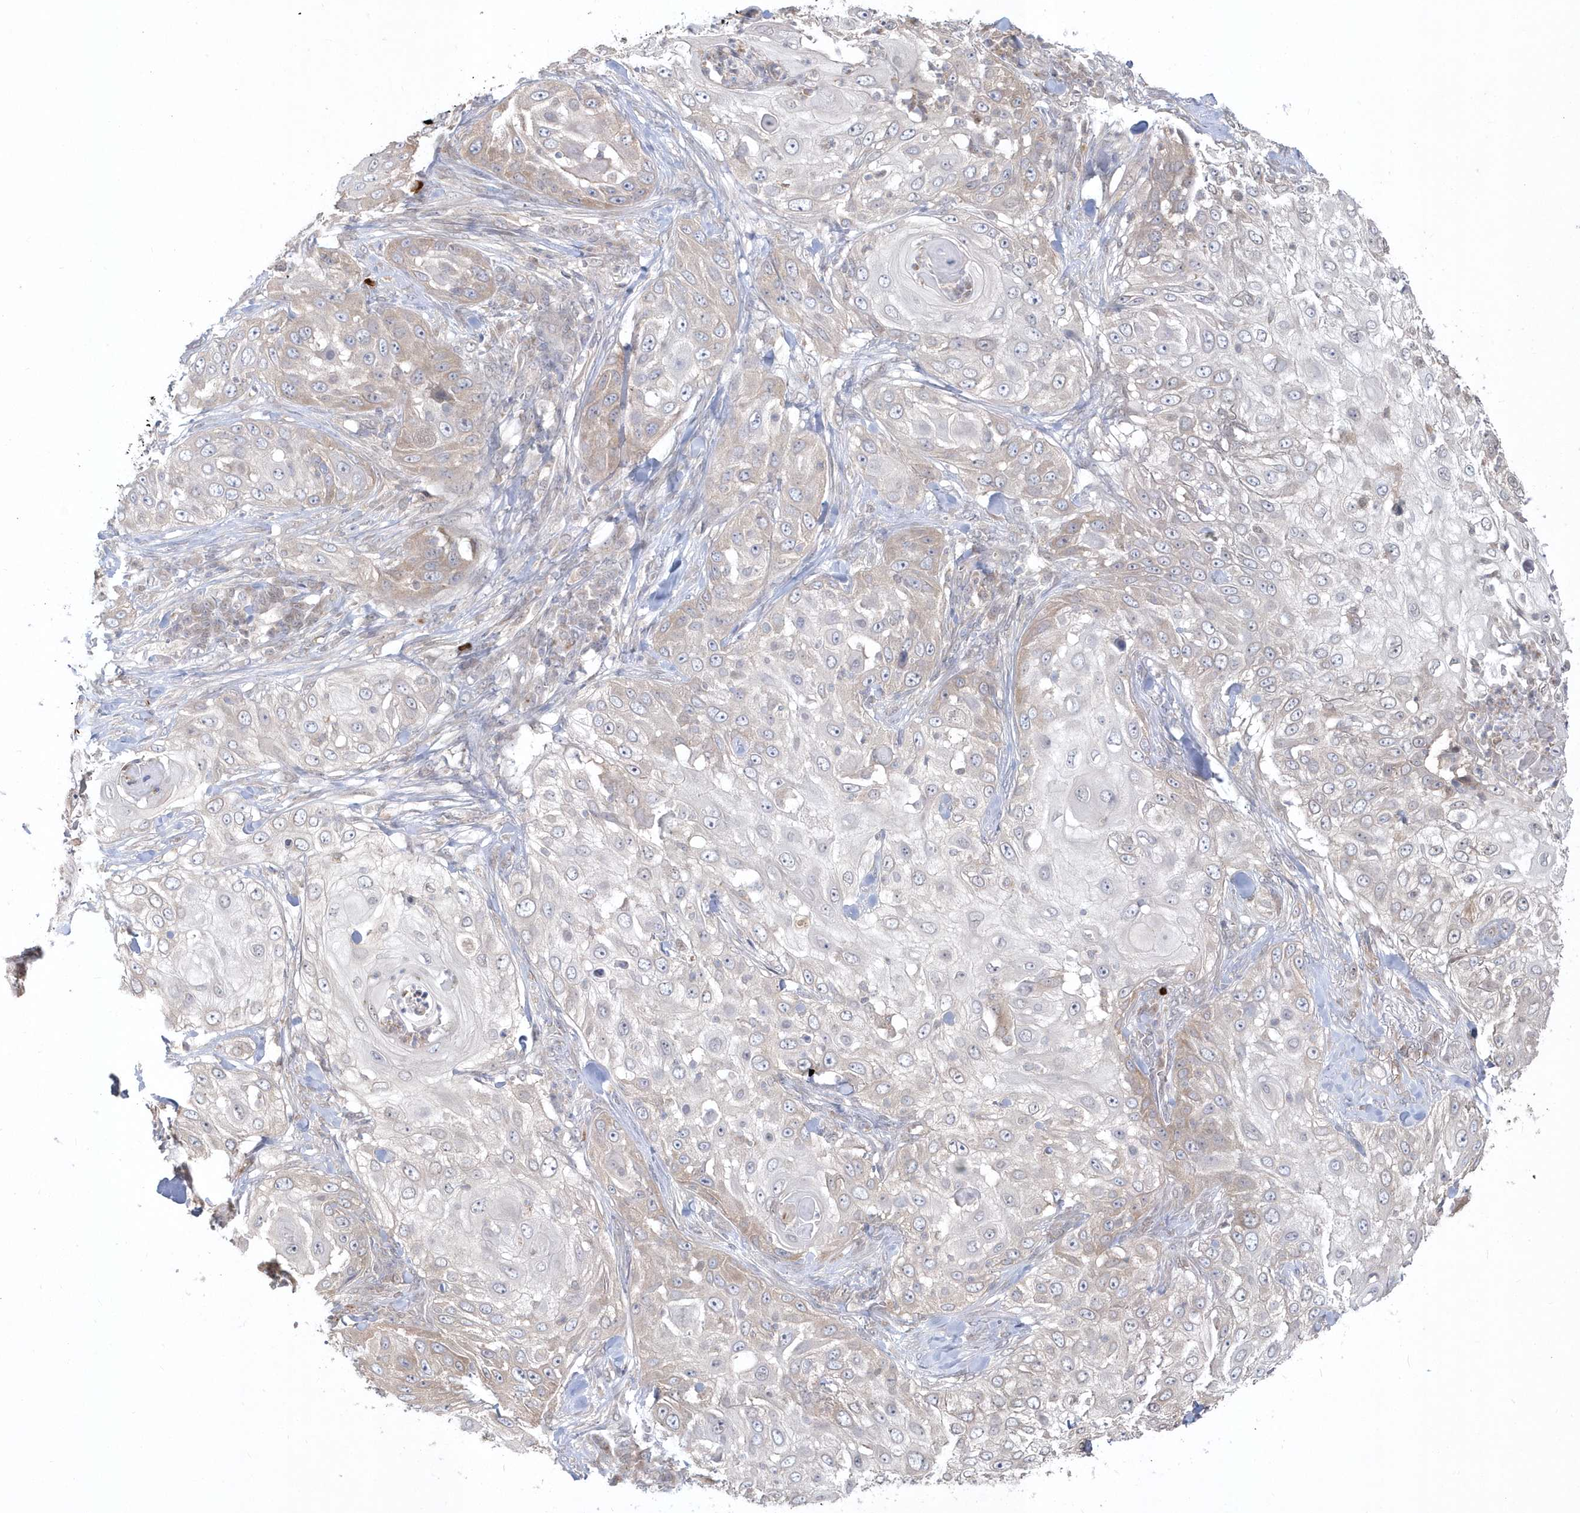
{"staining": {"intensity": "weak", "quantity": "<25%", "location": "cytoplasmic/membranous"}, "tissue": "skin cancer", "cell_type": "Tumor cells", "image_type": "cancer", "snomed": [{"axis": "morphology", "description": "Squamous cell carcinoma, NOS"}, {"axis": "topography", "description": "Skin"}], "caption": "The IHC micrograph has no significant positivity in tumor cells of squamous cell carcinoma (skin) tissue.", "gene": "DHX57", "patient": {"sex": "female", "age": 44}}